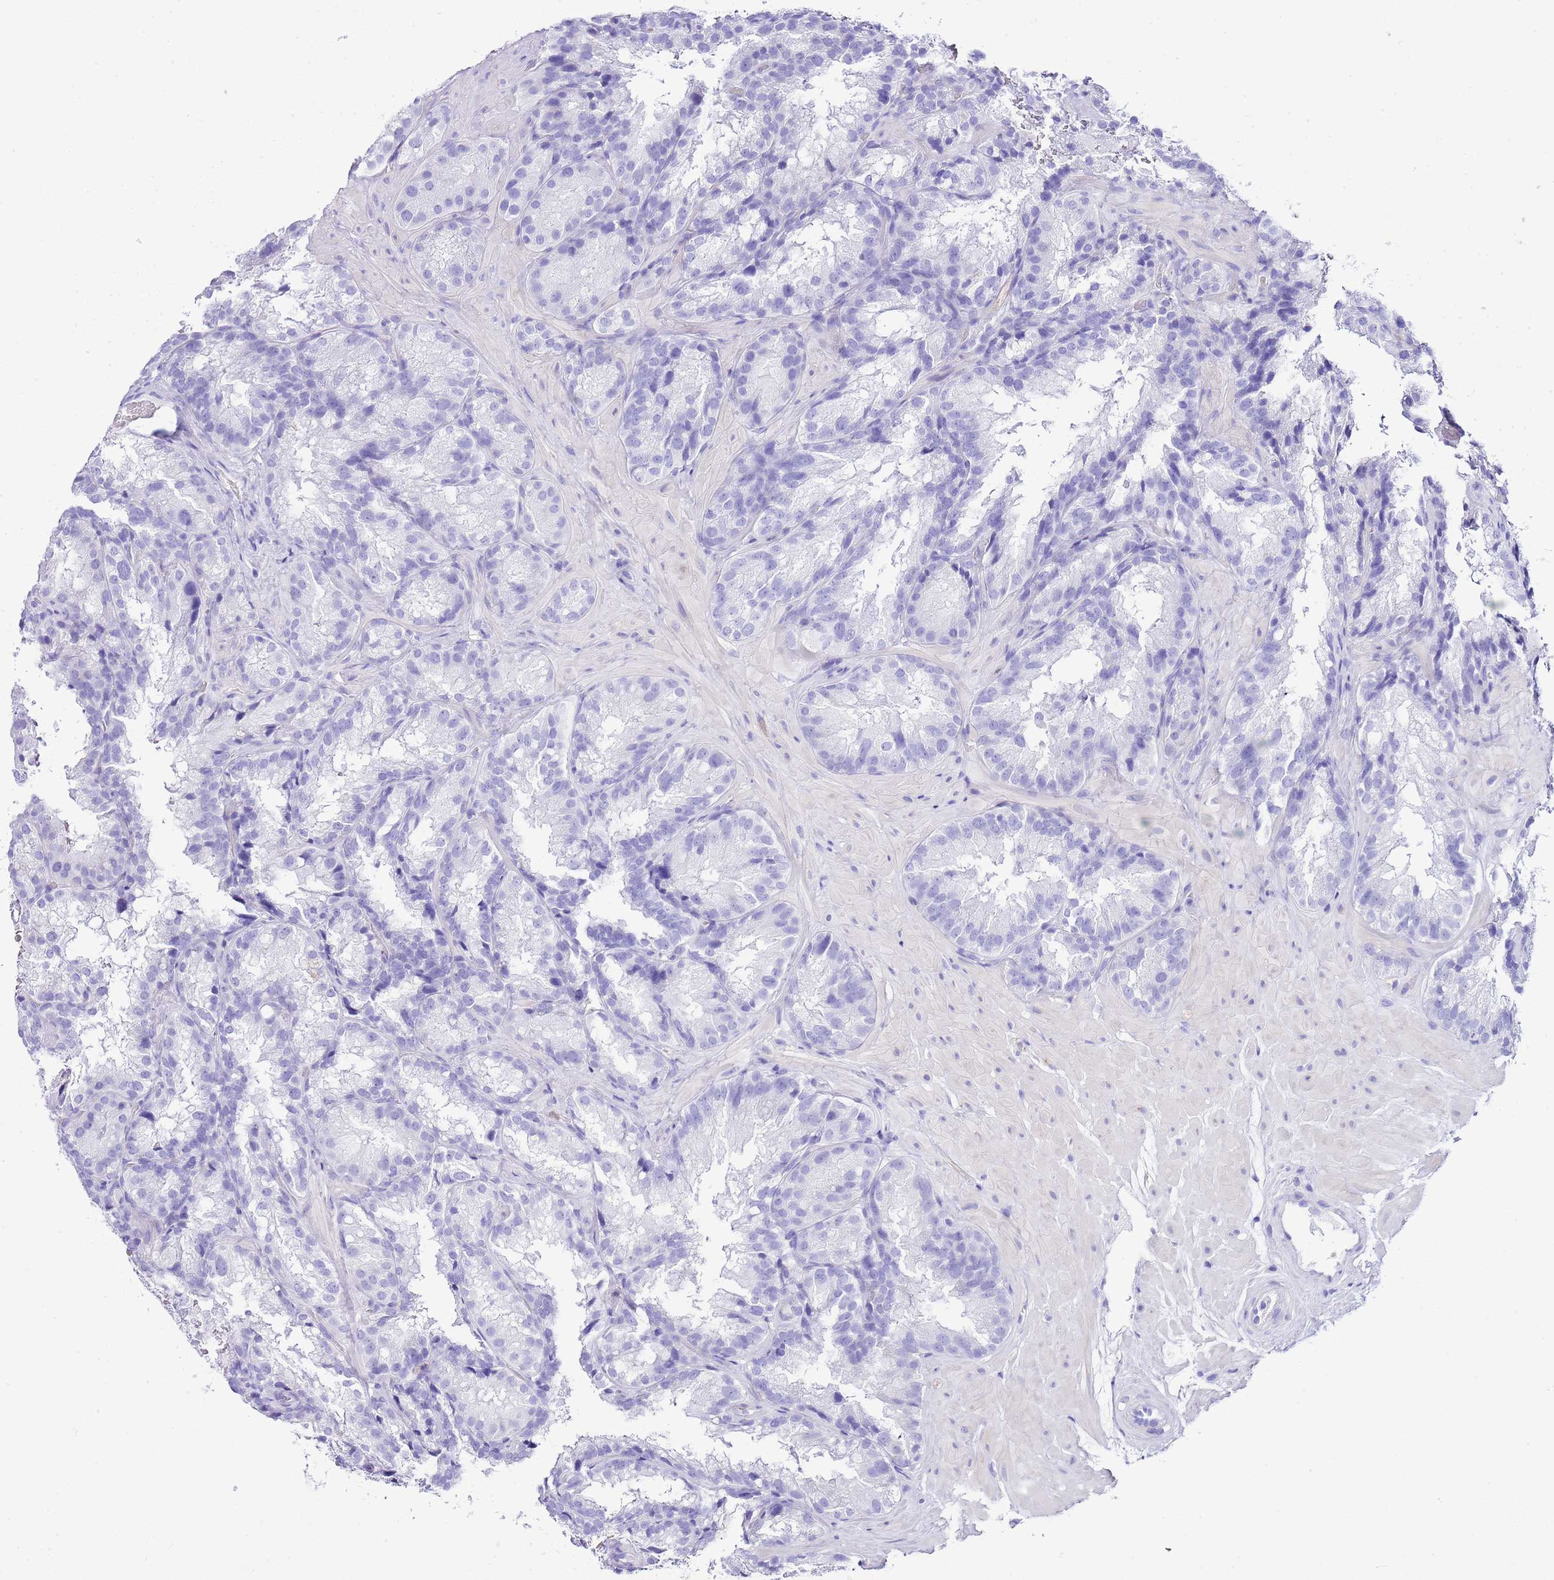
{"staining": {"intensity": "negative", "quantity": "none", "location": "none"}, "tissue": "seminal vesicle", "cell_type": "Glandular cells", "image_type": "normal", "snomed": [{"axis": "morphology", "description": "Normal tissue, NOS"}, {"axis": "topography", "description": "Seminal veicle"}], "caption": "A photomicrograph of seminal vesicle stained for a protein reveals no brown staining in glandular cells.", "gene": "KCNC1", "patient": {"sex": "male", "age": 58}}